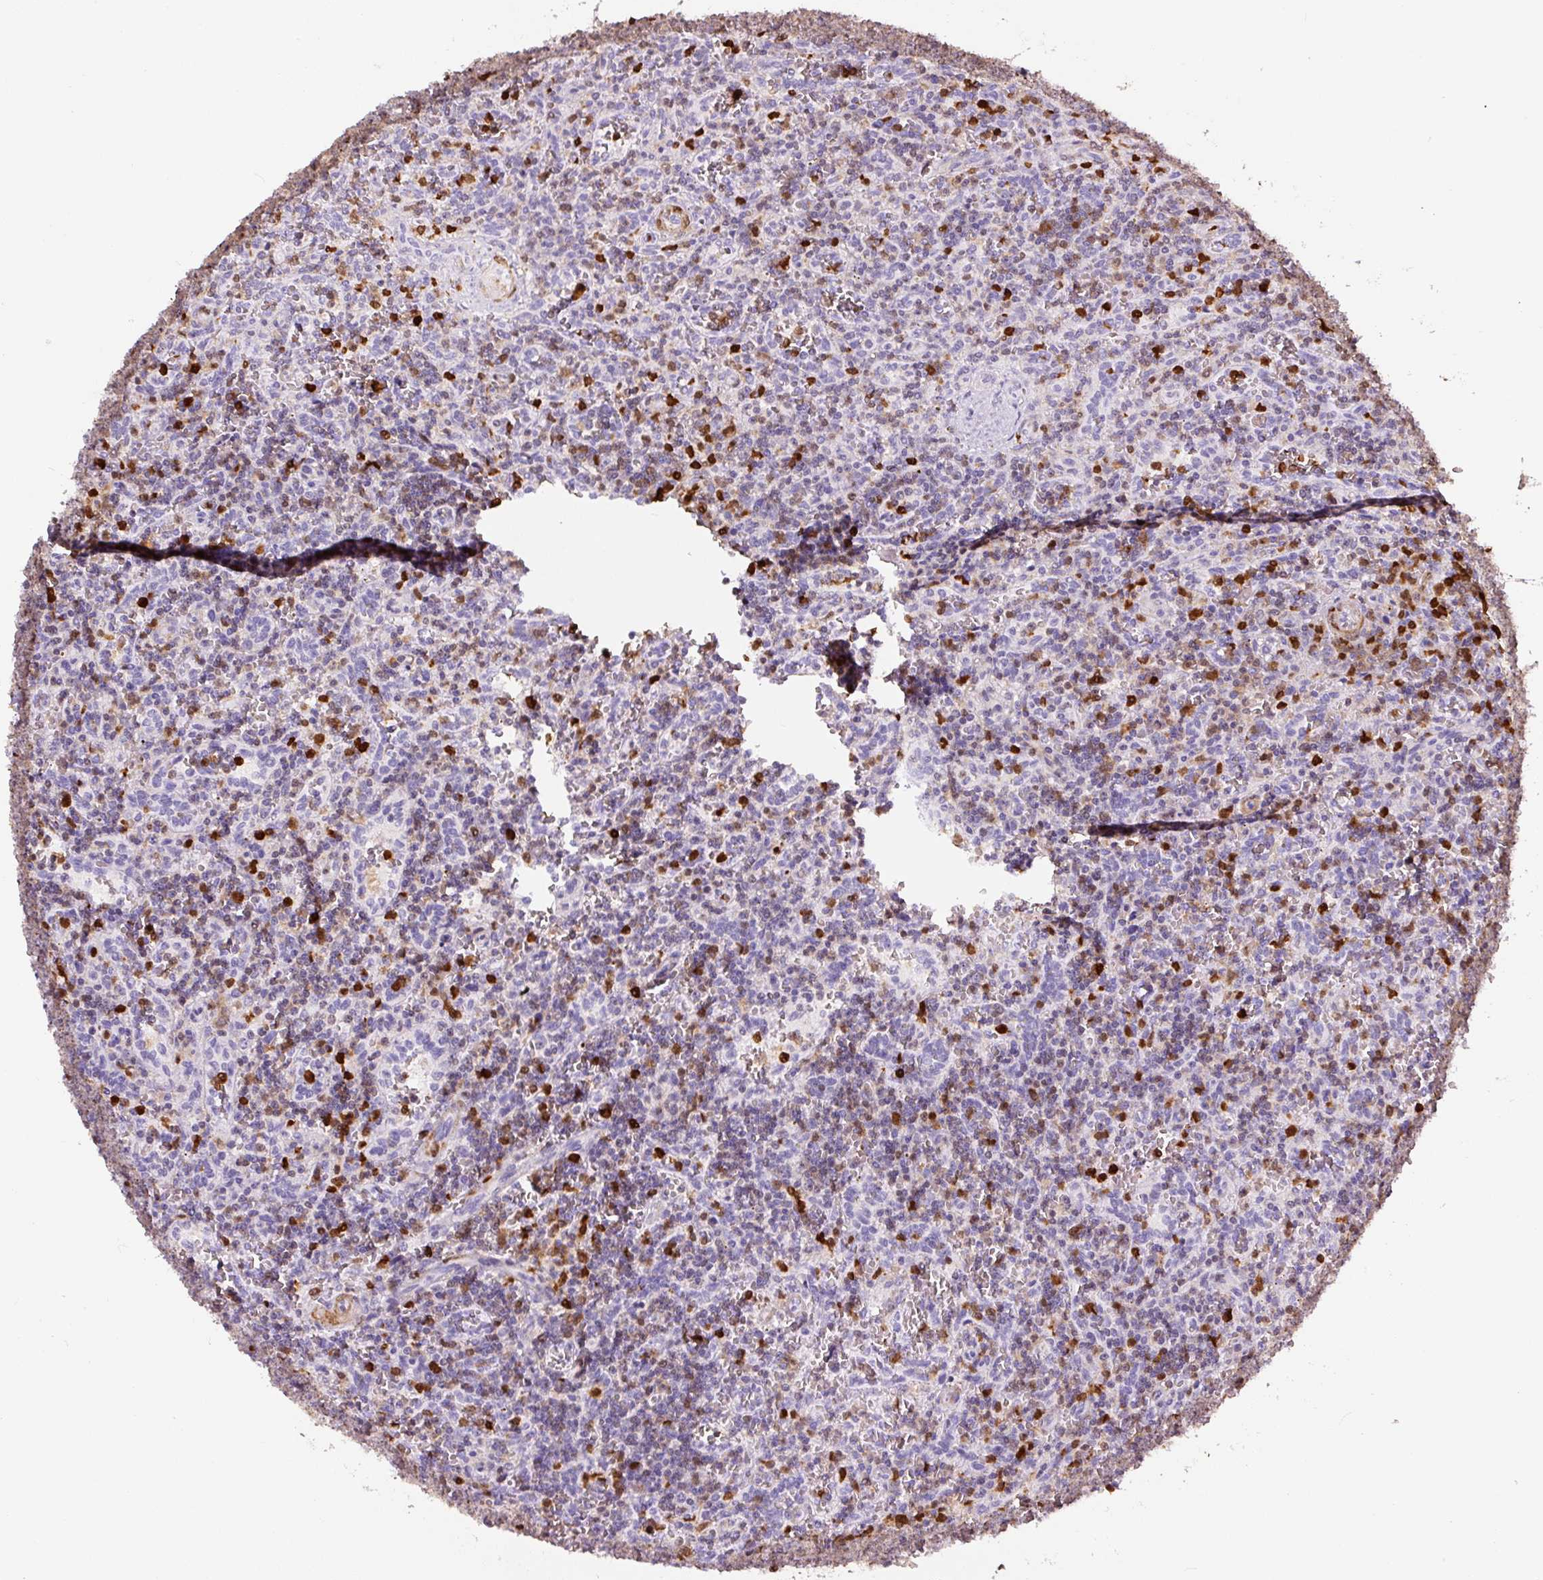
{"staining": {"intensity": "moderate", "quantity": "<25%", "location": "cytoplasmic/membranous,nuclear"}, "tissue": "lymphoma", "cell_type": "Tumor cells", "image_type": "cancer", "snomed": [{"axis": "morphology", "description": "Malignant lymphoma, non-Hodgkin's type, Low grade"}, {"axis": "topography", "description": "Spleen"}], "caption": "This is an image of immunohistochemistry (IHC) staining of malignant lymphoma, non-Hodgkin's type (low-grade), which shows moderate staining in the cytoplasmic/membranous and nuclear of tumor cells.", "gene": "S100A4", "patient": {"sex": "male", "age": 73}}